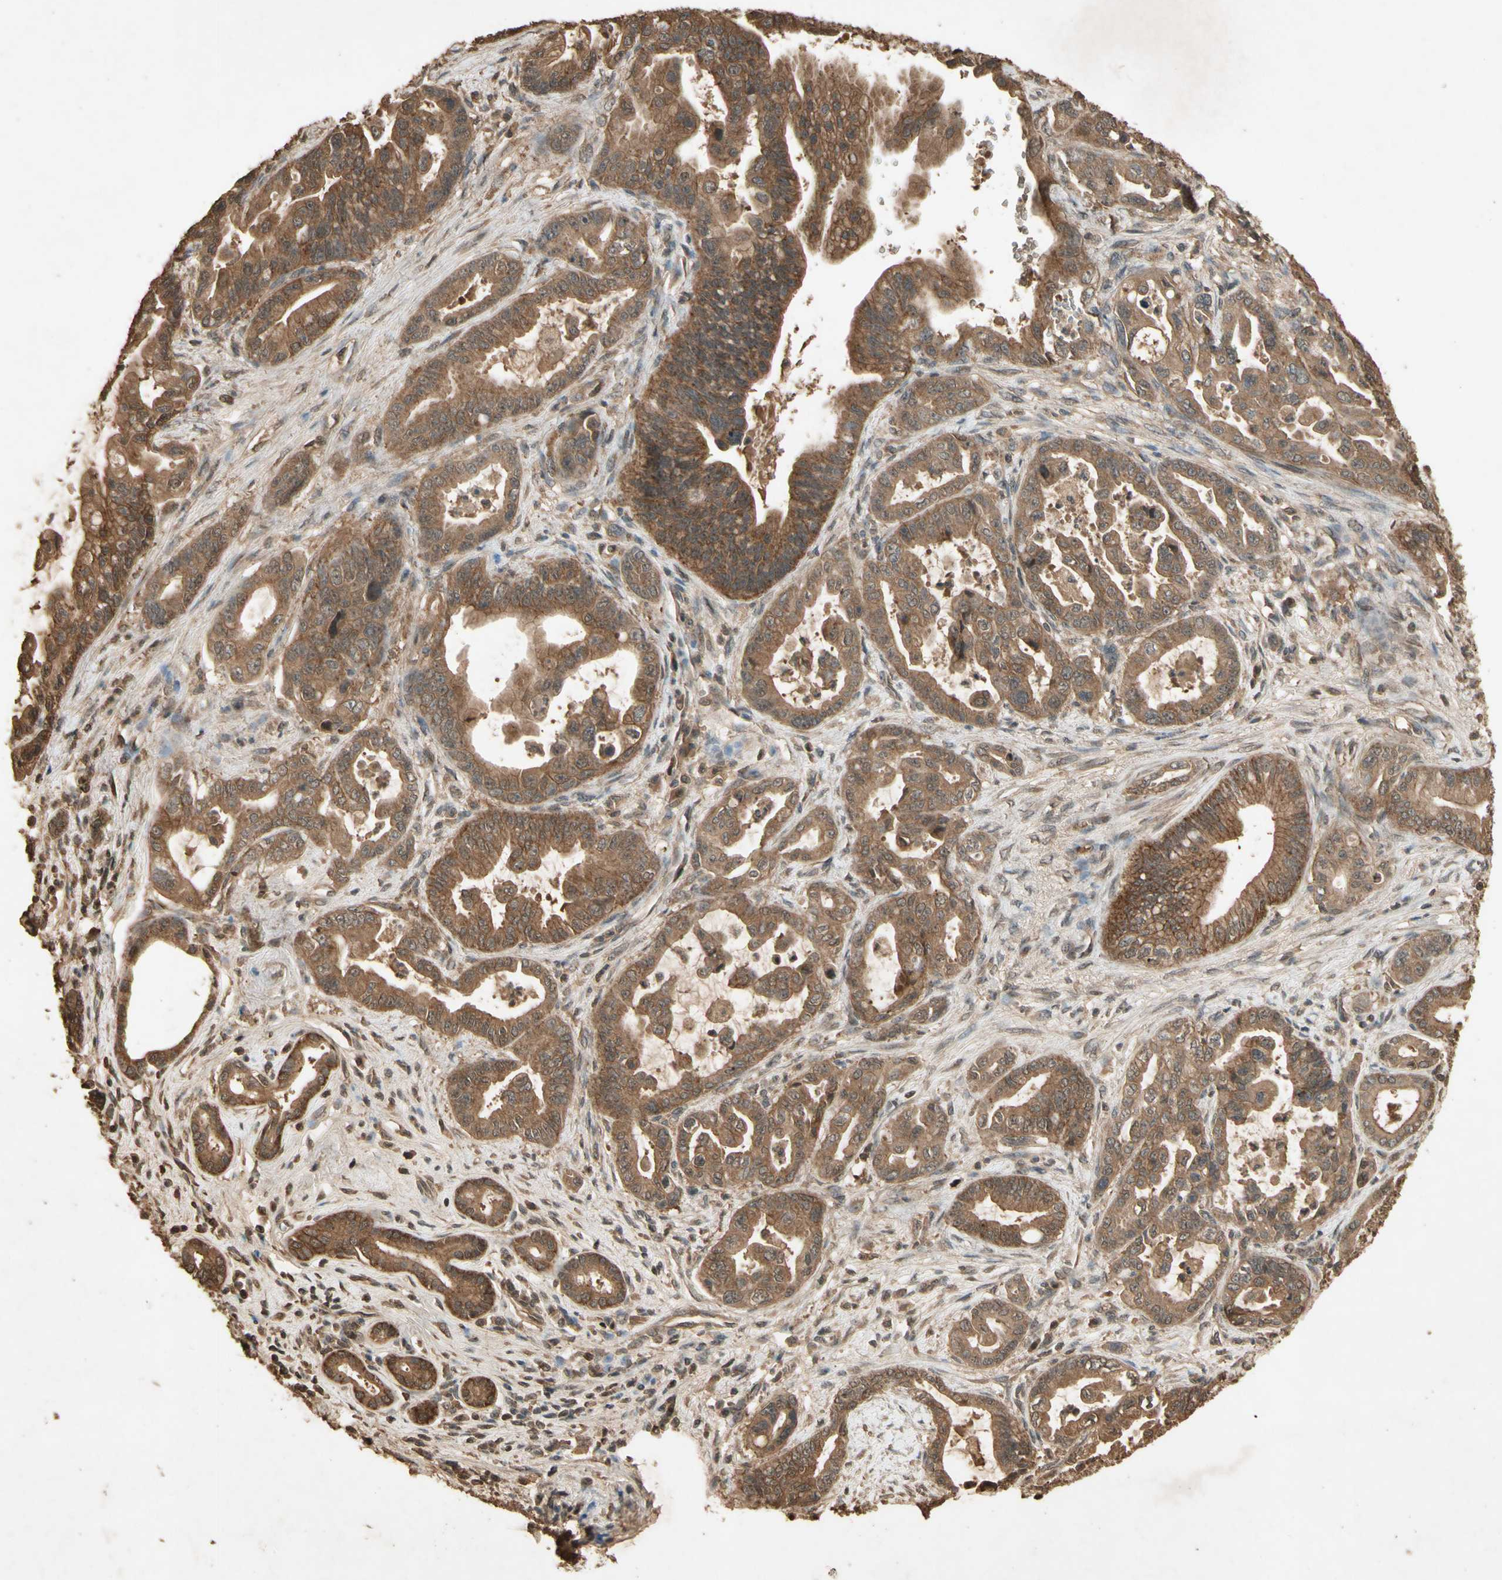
{"staining": {"intensity": "moderate", "quantity": ">75%", "location": "cytoplasmic/membranous"}, "tissue": "pancreatic cancer", "cell_type": "Tumor cells", "image_type": "cancer", "snomed": [{"axis": "morphology", "description": "Adenocarcinoma, NOS"}, {"axis": "topography", "description": "Pancreas"}], "caption": "Tumor cells reveal medium levels of moderate cytoplasmic/membranous positivity in approximately >75% of cells in adenocarcinoma (pancreatic).", "gene": "SMAD9", "patient": {"sex": "male", "age": 70}}